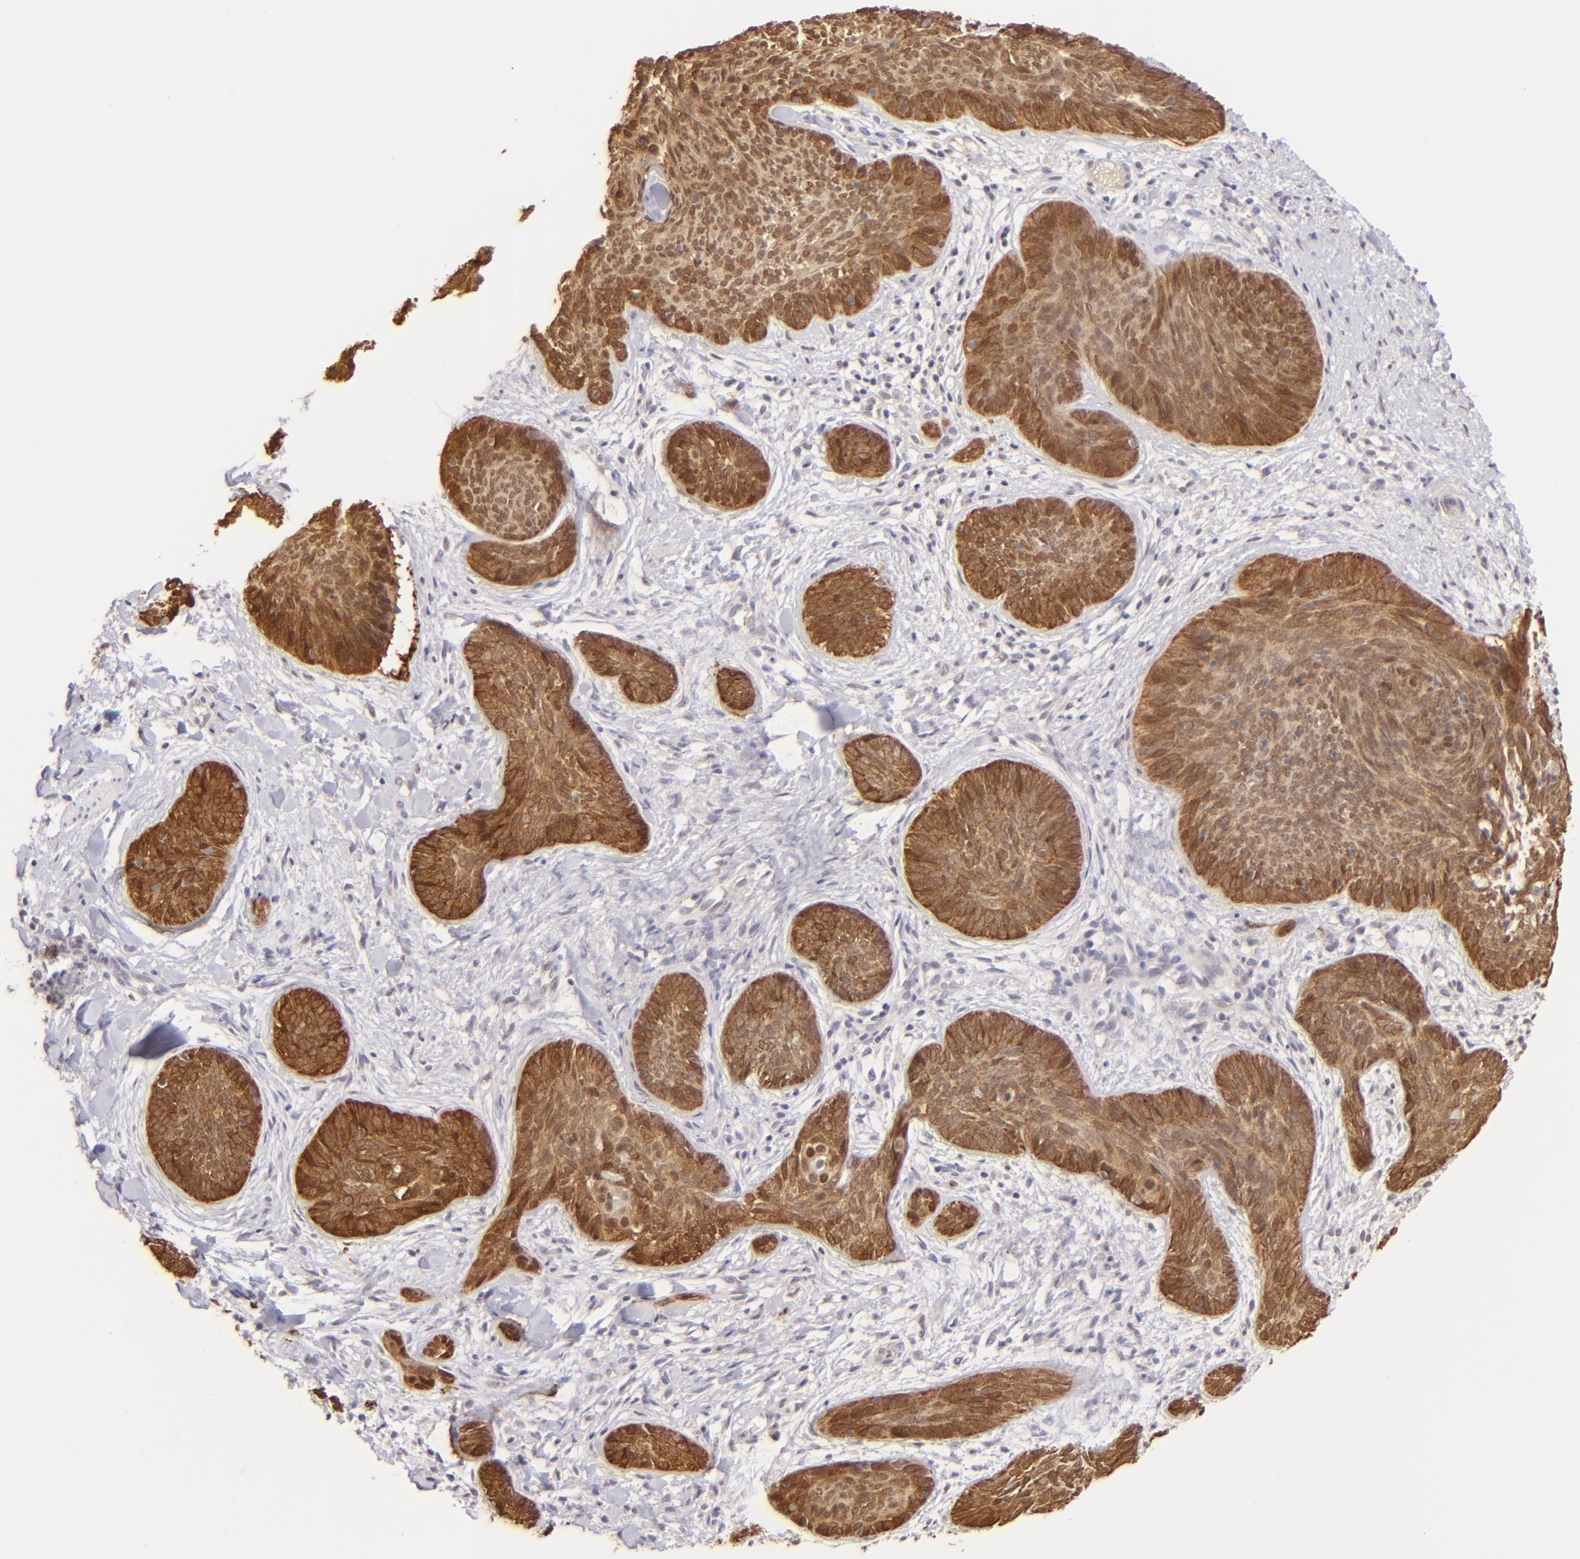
{"staining": {"intensity": "strong", "quantity": ">75%", "location": "cytoplasmic/membranous"}, "tissue": "skin cancer", "cell_type": "Tumor cells", "image_type": "cancer", "snomed": [{"axis": "morphology", "description": "Basal cell carcinoma"}, {"axis": "topography", "description": "Skin"}], "caption": "Skin basal cell carcinoma stained for a protein (brown) demonstrates strong cytoplasmic/membranous positive expression in about >75% of tumor cells.", "gene": "MAGEA1", "patient": {"sex": "female", "age": 81}}